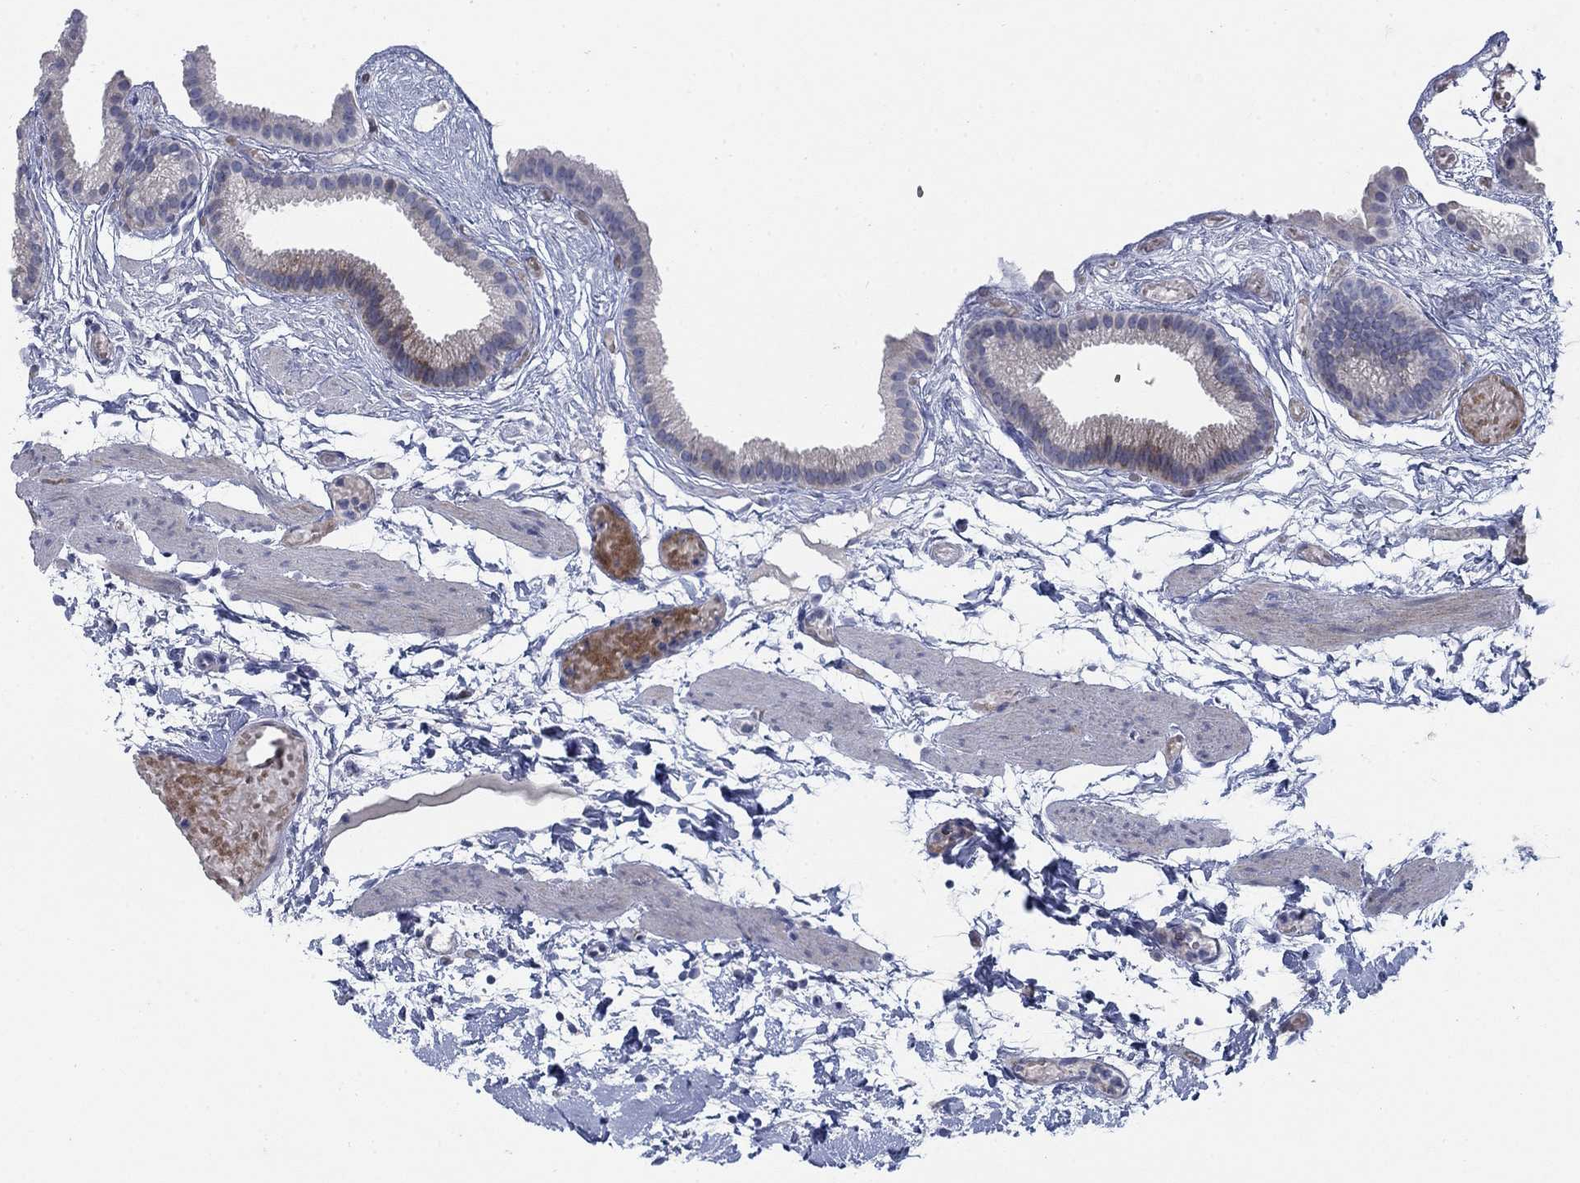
{"staining": {"intensity": "negative", "quantity": "none", "location": "none"}, "tissue": "gallbladder", "cell_type": "Glandular cells", "image_type": "normal", "snomed": [{"axis": "morphology", "description": "Normal tissue, NOS"}, {"axis": "topography", "description": "Gallbladder"}], "caption": "Immunohistochemistry histopathology image of normal human gallbladder stained for a protein (brown), which reveals no positivity in glandular cells. Brightfield microscopy of IHC stained with DAB (3,3'-diaminobenzidine) (brown) and hematoxylin (blue), captured at high magnification.", "gene": "DNER", "patient": {"sex": "female", "age": 45}}